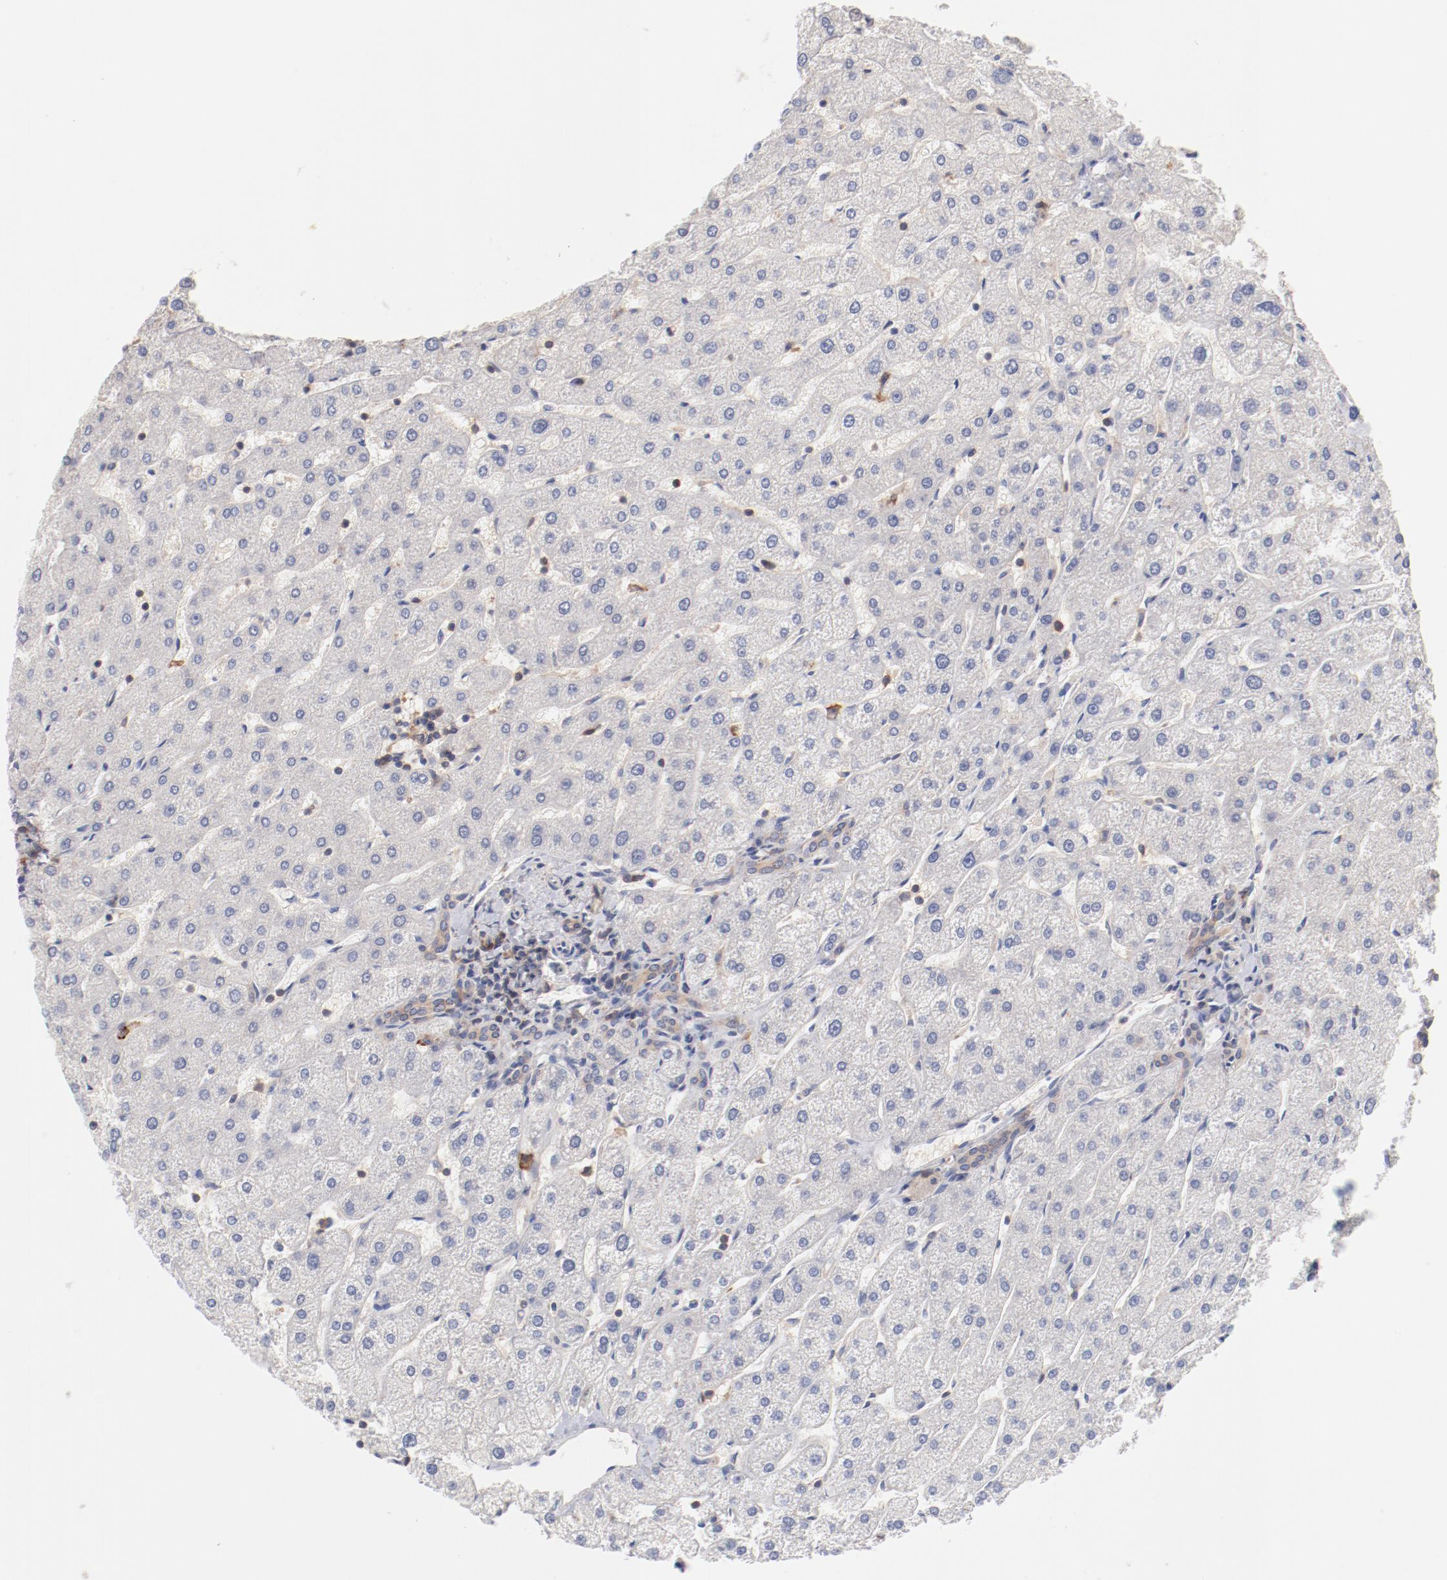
{"staining": {"intensity": "weak", "quantity": ">75%", "location": "cytoplasmic/membranous"}, "tissue": "liver", "cell_type": "Cholangiocytes", "image_type": "normal", "snomed": [{"axis": "morphology", "description": "Normal tissue, NOS"}, {"axis": "topography", "description": "Liver"}], "caption": "A brown stain highlights weak cytoplasmic/membranous positivity of a protein in cholangiocytes of normal human liver.", "gene": "SETD3", "patient": {"sex": "male", "age": 67}}